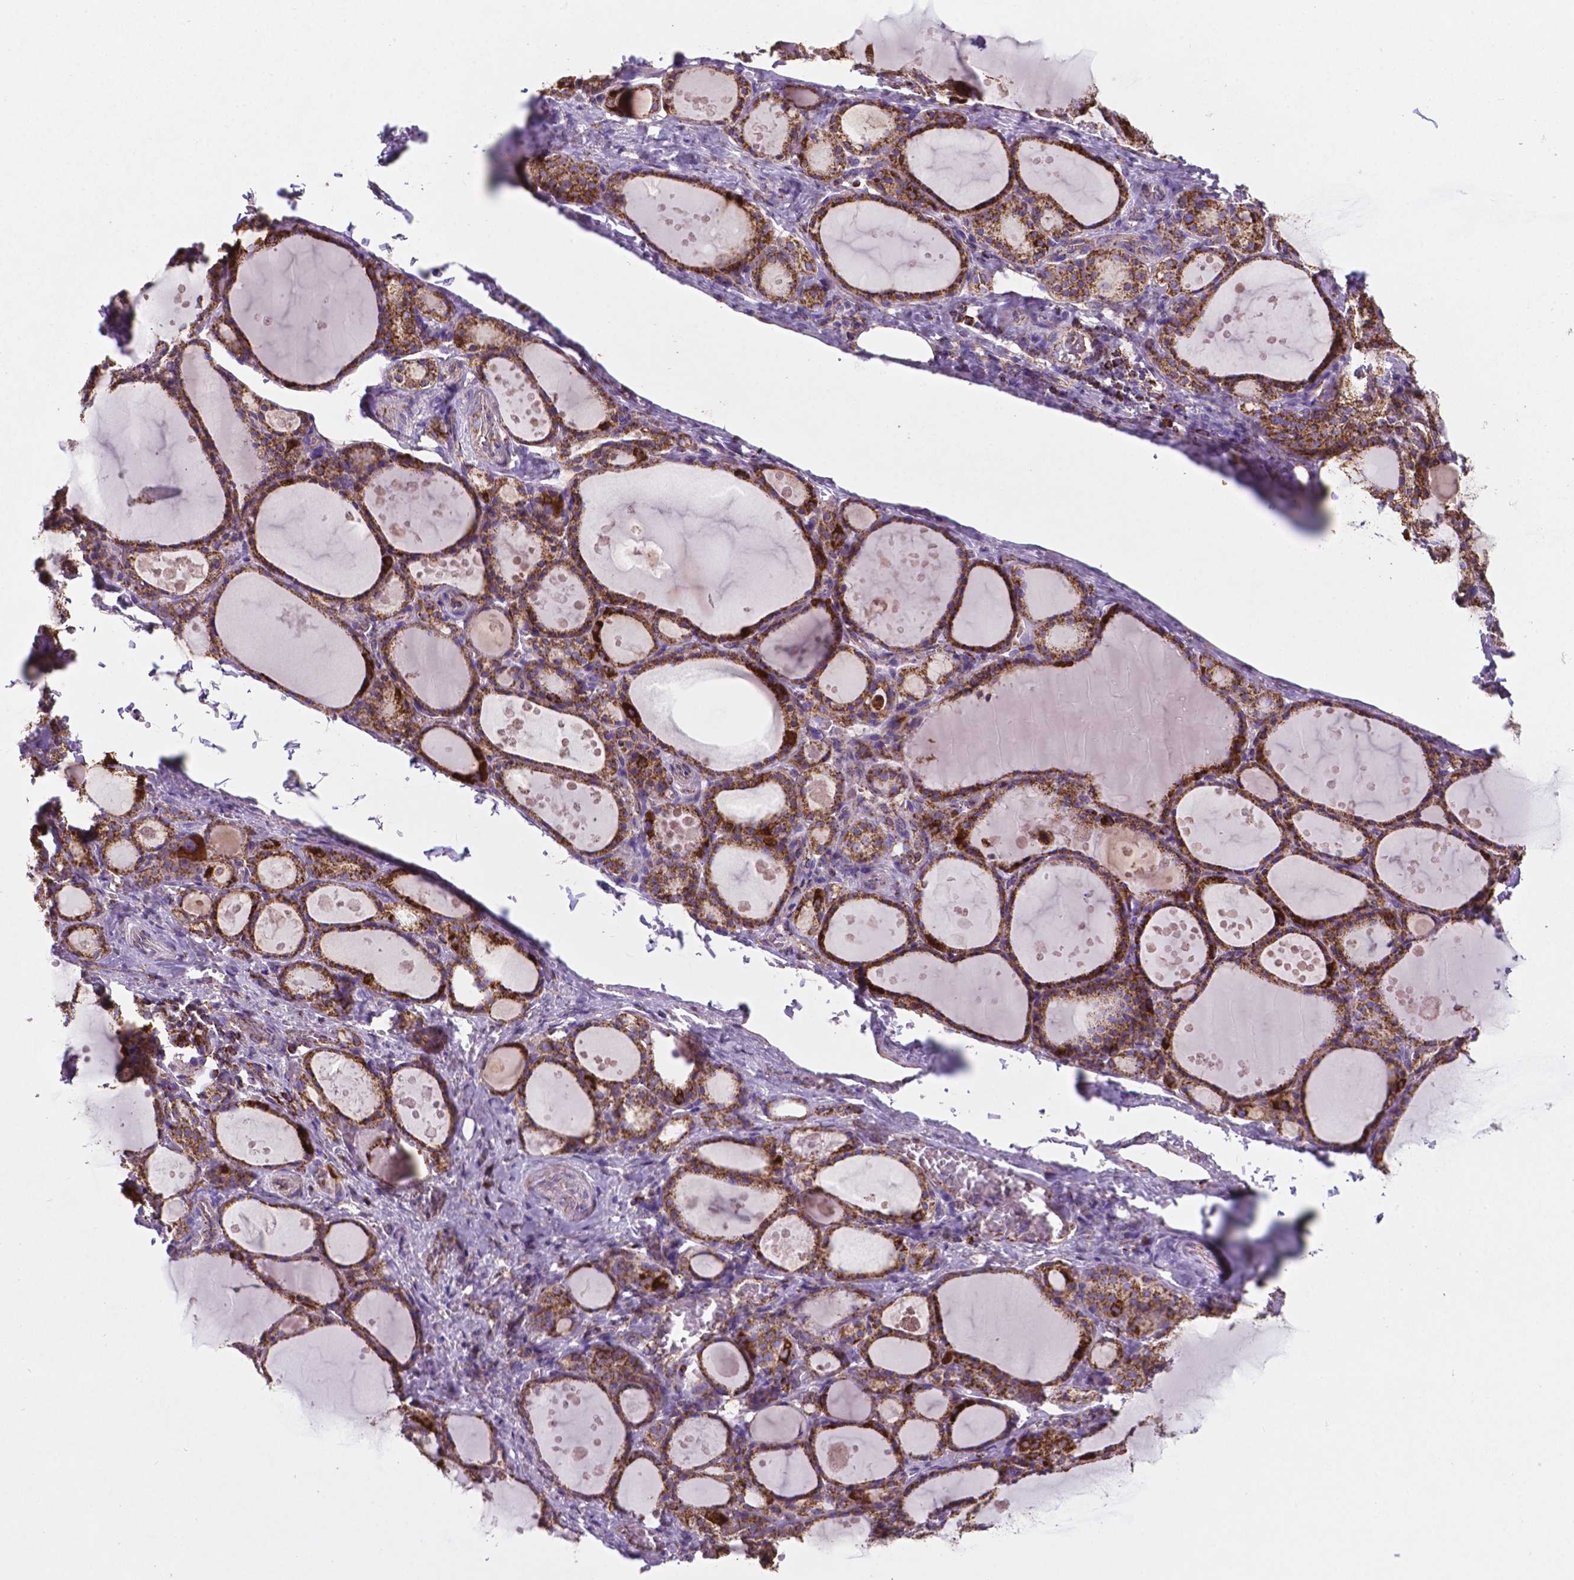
{"staining": {"intensity": "strong", "quantity": ">75%", "location": "cytoplasmic/membranous"}, "tissue": "thyroid gland", "cell_type": "Glandular cells", "image_type": "normal", "snomed": [{"axis": "morphology", "description": "Normal tissue, NOS"}, {"axis": "topography", "description": "Thyroid gland"}], "caption": "Brown immunohistochemical staining in normal human thyroid gland displays strong cytoplasmic/membranous expression in approximately >75% of glandular cells. Using DAB (3,3'-diaminobenzidine) (brown) and hematoxylin (blue) stains, captured at high magnification using brightfield microscopy.", "gene": "HSPD1", "patient": {"sex": "male", "age": 68}}